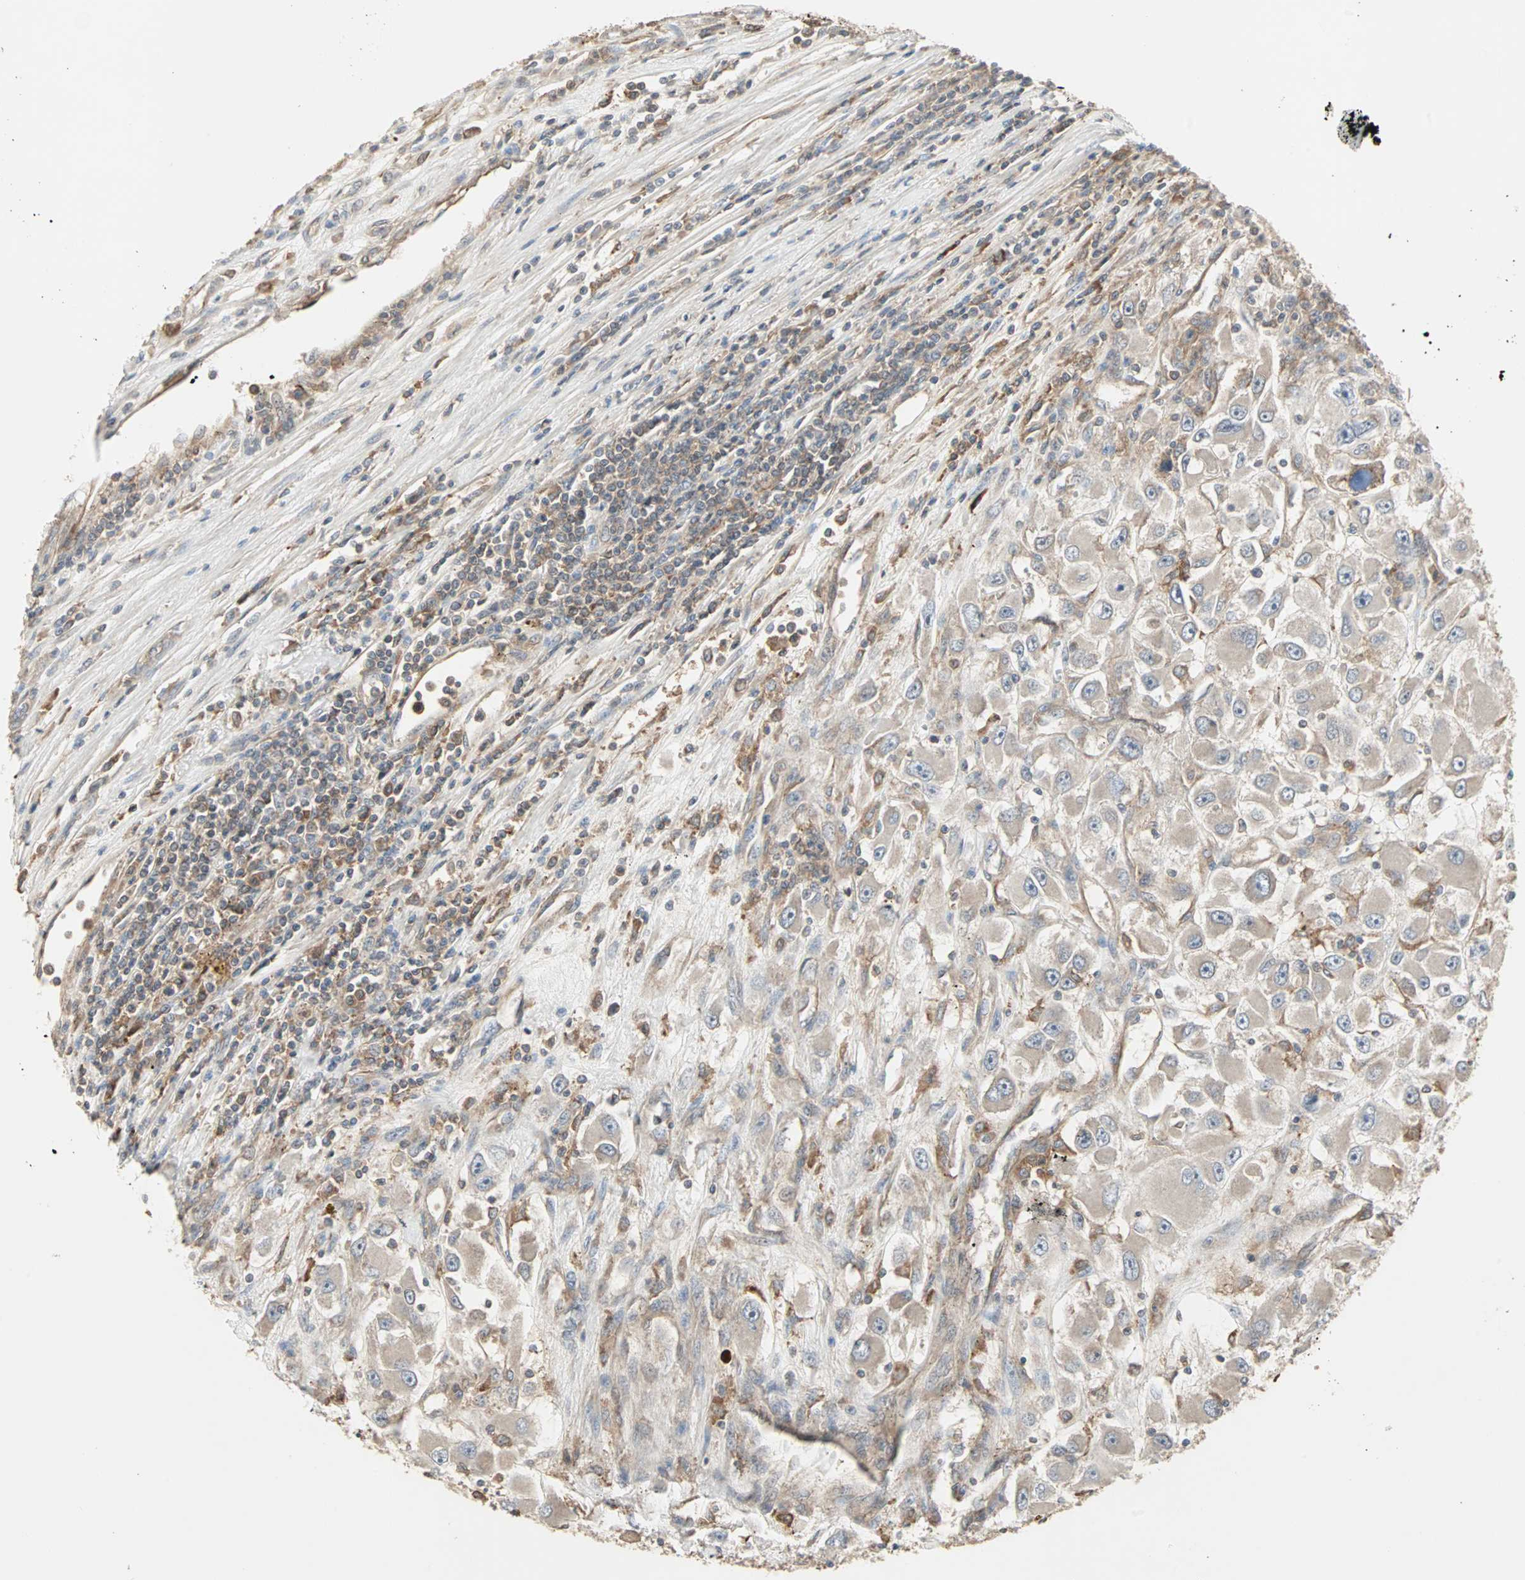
{"staining": {"intensity": "weak", "quantity": ">75%", "location": "cytoplasmic/membranous"}, "tissue": "renal cancer", "cell_type": "Tumor cells", "image_type": "cancer", "snomed": [{"axis": "morphology", "description": "Adenocarcinoma, NOS"}, {"axis": "topography", "description": "Kidney"}], "caption": "The photomicrograph shows a brown stain indicating the presence of a protein in the cytoplasmic/membranous of tumor cells in renal cancer.", "gene": "GNAI2", "patient": {"sex": "female", "age": 52}}